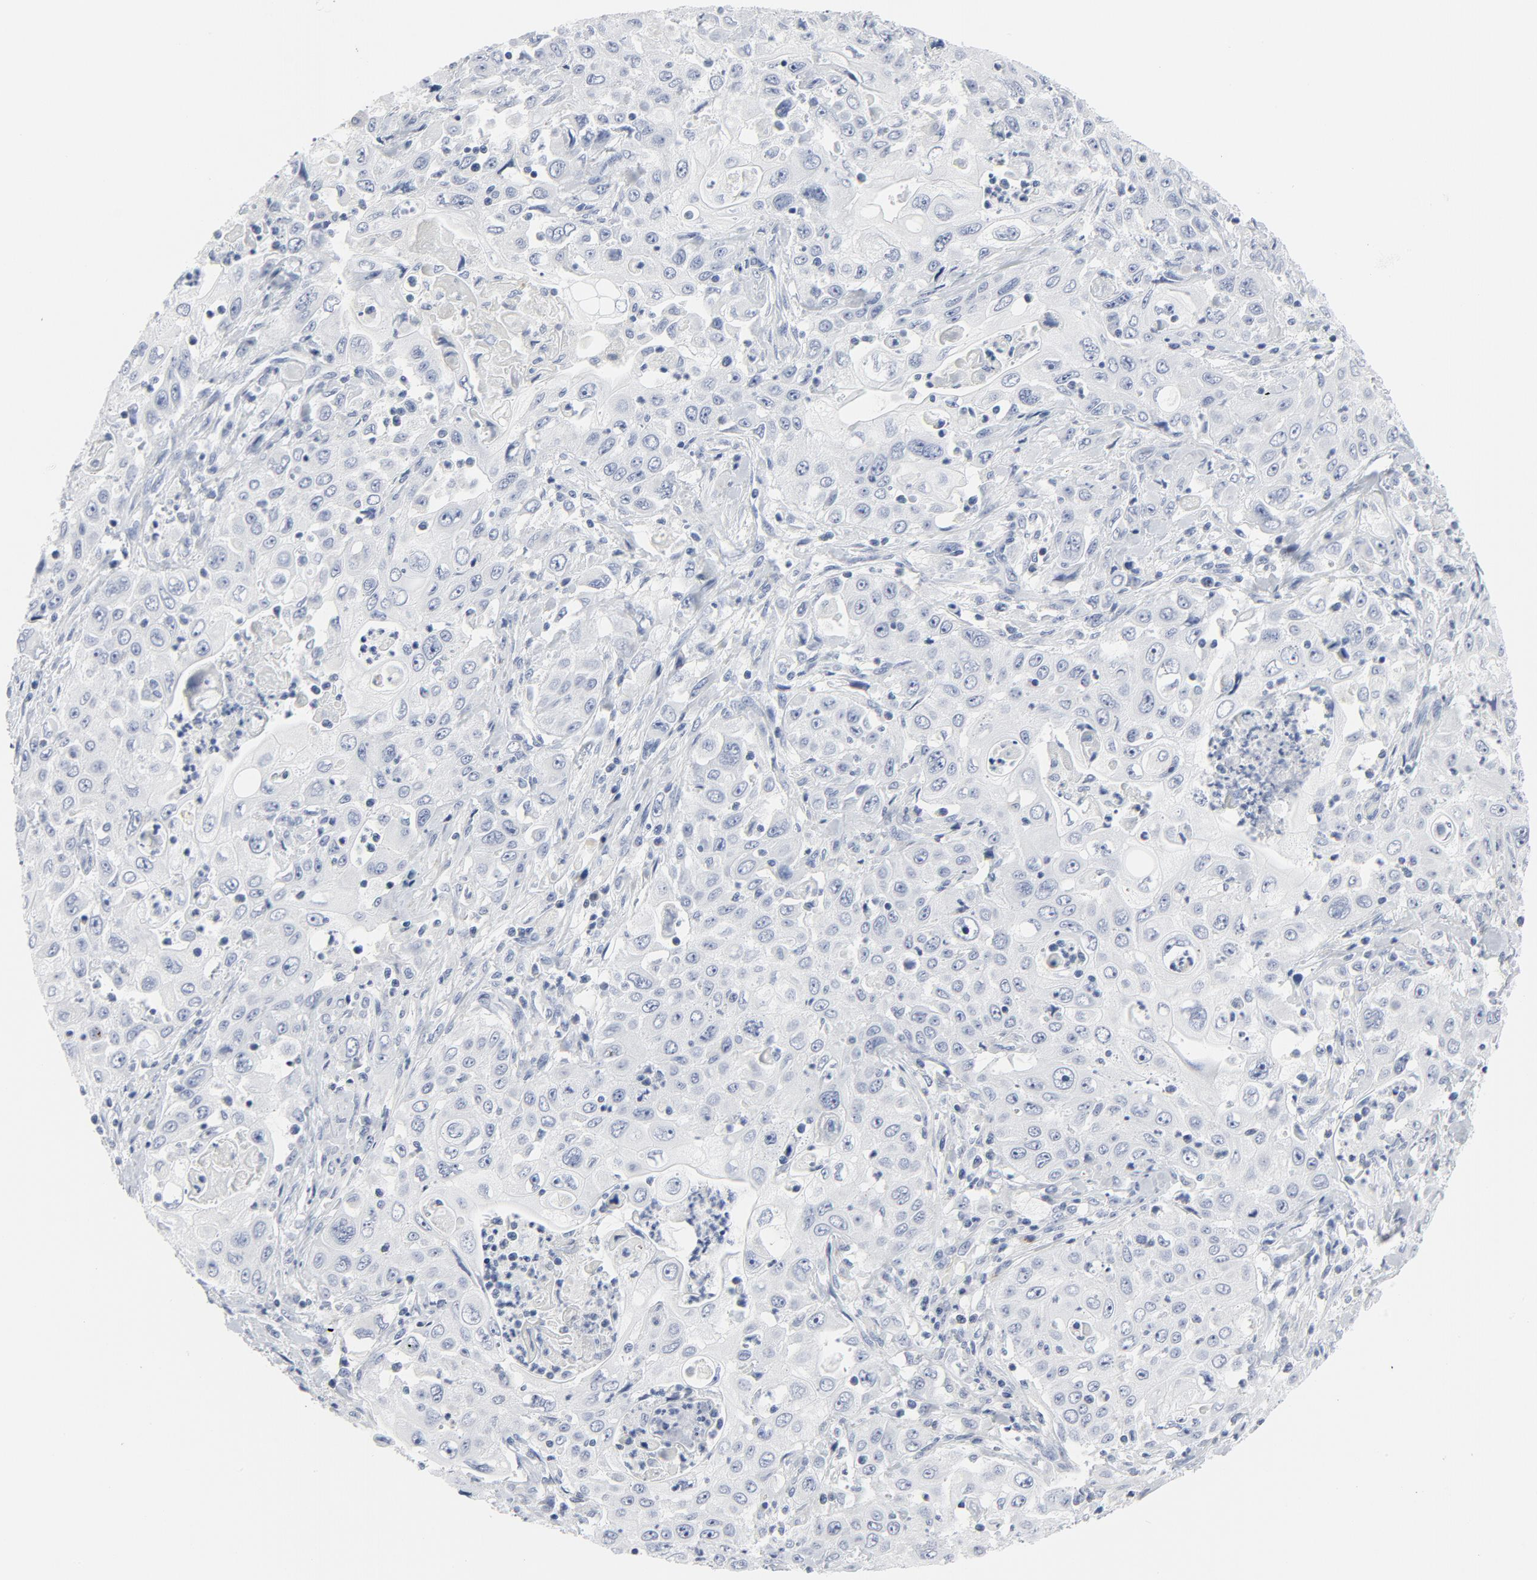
{"staining": {"intensity": "negative", "quantity": "none", "location": "none"}, "tissue": "pancreatic cancer", "cell_type": "Tumor cells", "image_type": "cancer", "snomed": [{"axis": "morphology", "description": "Adenocarcinoma, NOS"}, {"axis": "topography", "description": "Pancreas"}], "caption": "A micrograph of pancreatic cancer stained for a protein demonstrates no brown staining in tumor cells.", "gene": "TUBB1", "patient": {"sex": "male", "age": 70}}